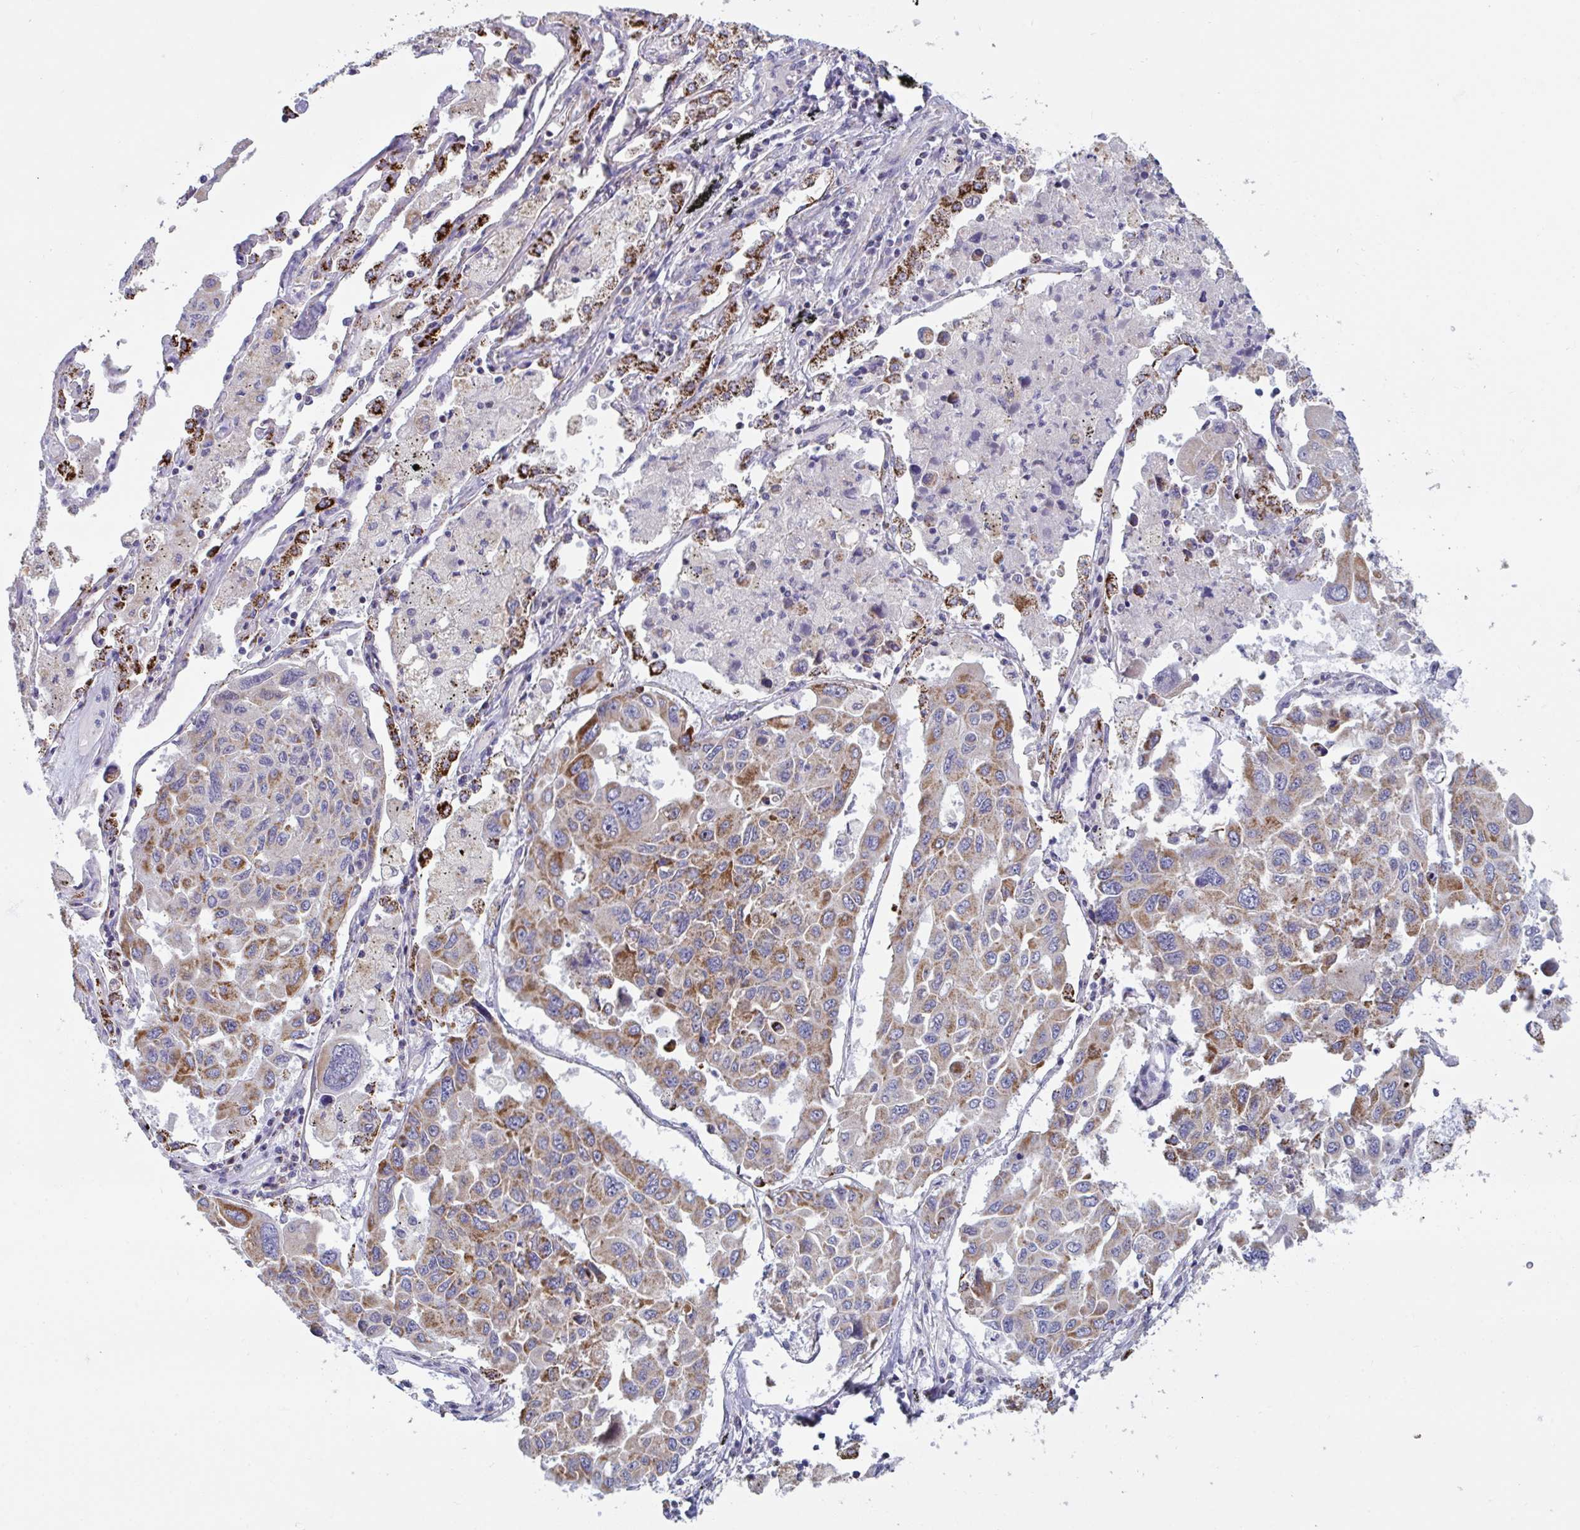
{"staining": {"intensity": "moderate", "quantity": ">75%", "location": "cytoplasmic/membranous"}, "tissue": "lung cancer", "cell_type": "Tumor cells", "image_type": "cancer", "snomed": [{"axis": "morphology", "description": "Adenocarcinoma, NOS"}, {"axis": "topography", "description": "Lung"}], "caption": "A medium amount of moderate cytoplasmic/membranous positivity is present in about >75% of tumor cells in adenocarcinoma (lung) tissue.", "gene": "BCAT2", "patient": {"sex": "male", "age": 64}}